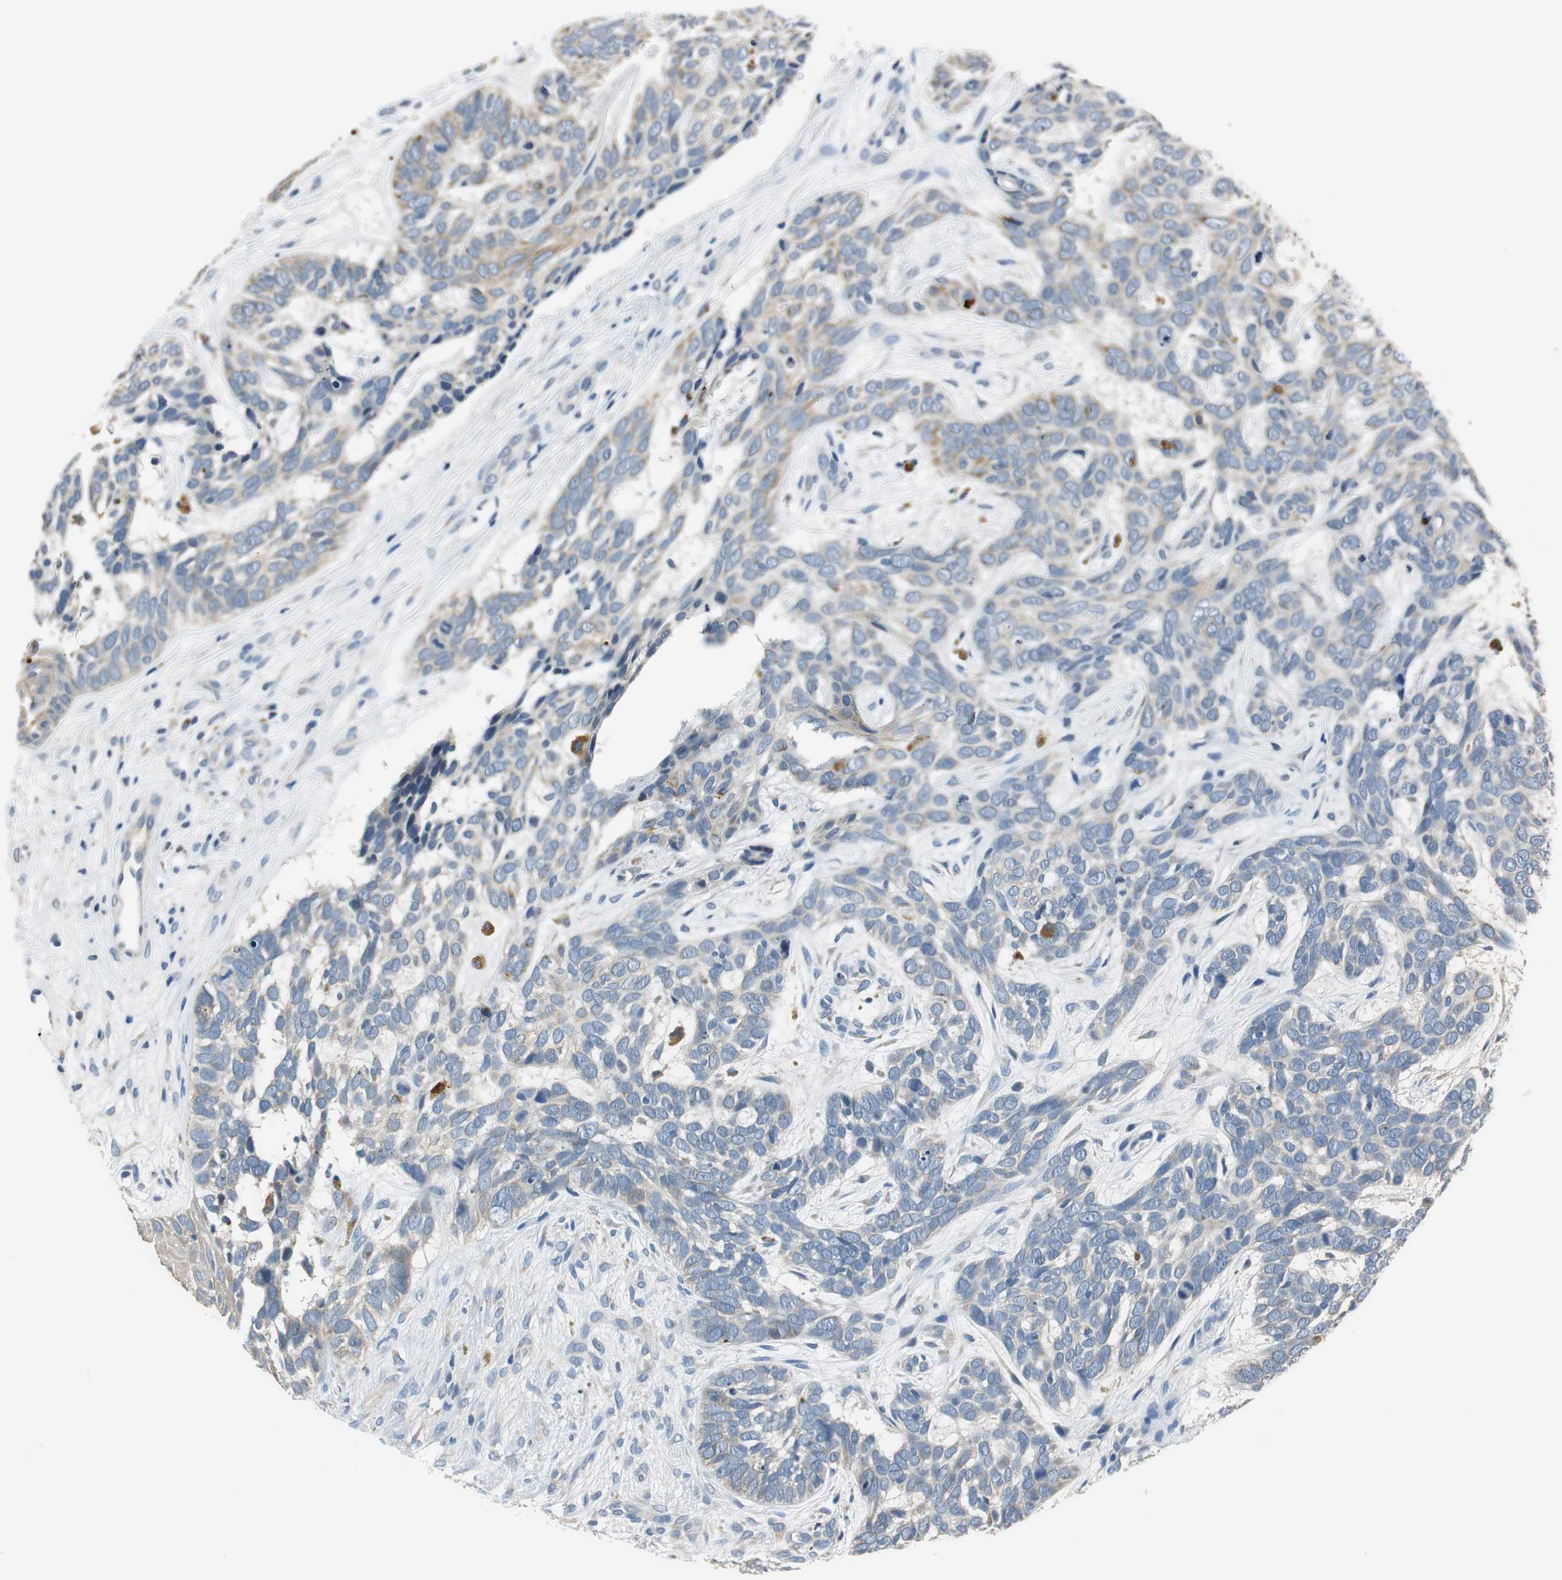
{"staining": {"intensity": "weak", "quantity": "<25%", "location": "cytoplasmic/membranous"}, "tissue": "skin cancer", "cell_type": "Tumor cells", "image_type": "cancer", "snomed": [{"axis": "morphology", "description": "Basal cell carcinoma"}, {"axis": "topography", "description": "Skin"}], "caption": "The IHC photomicrograph has no significant positivity in tumor cells of skin cancer tissue.", "gene": "FADS2", "patient": {"sex": "male", "age": 87}}